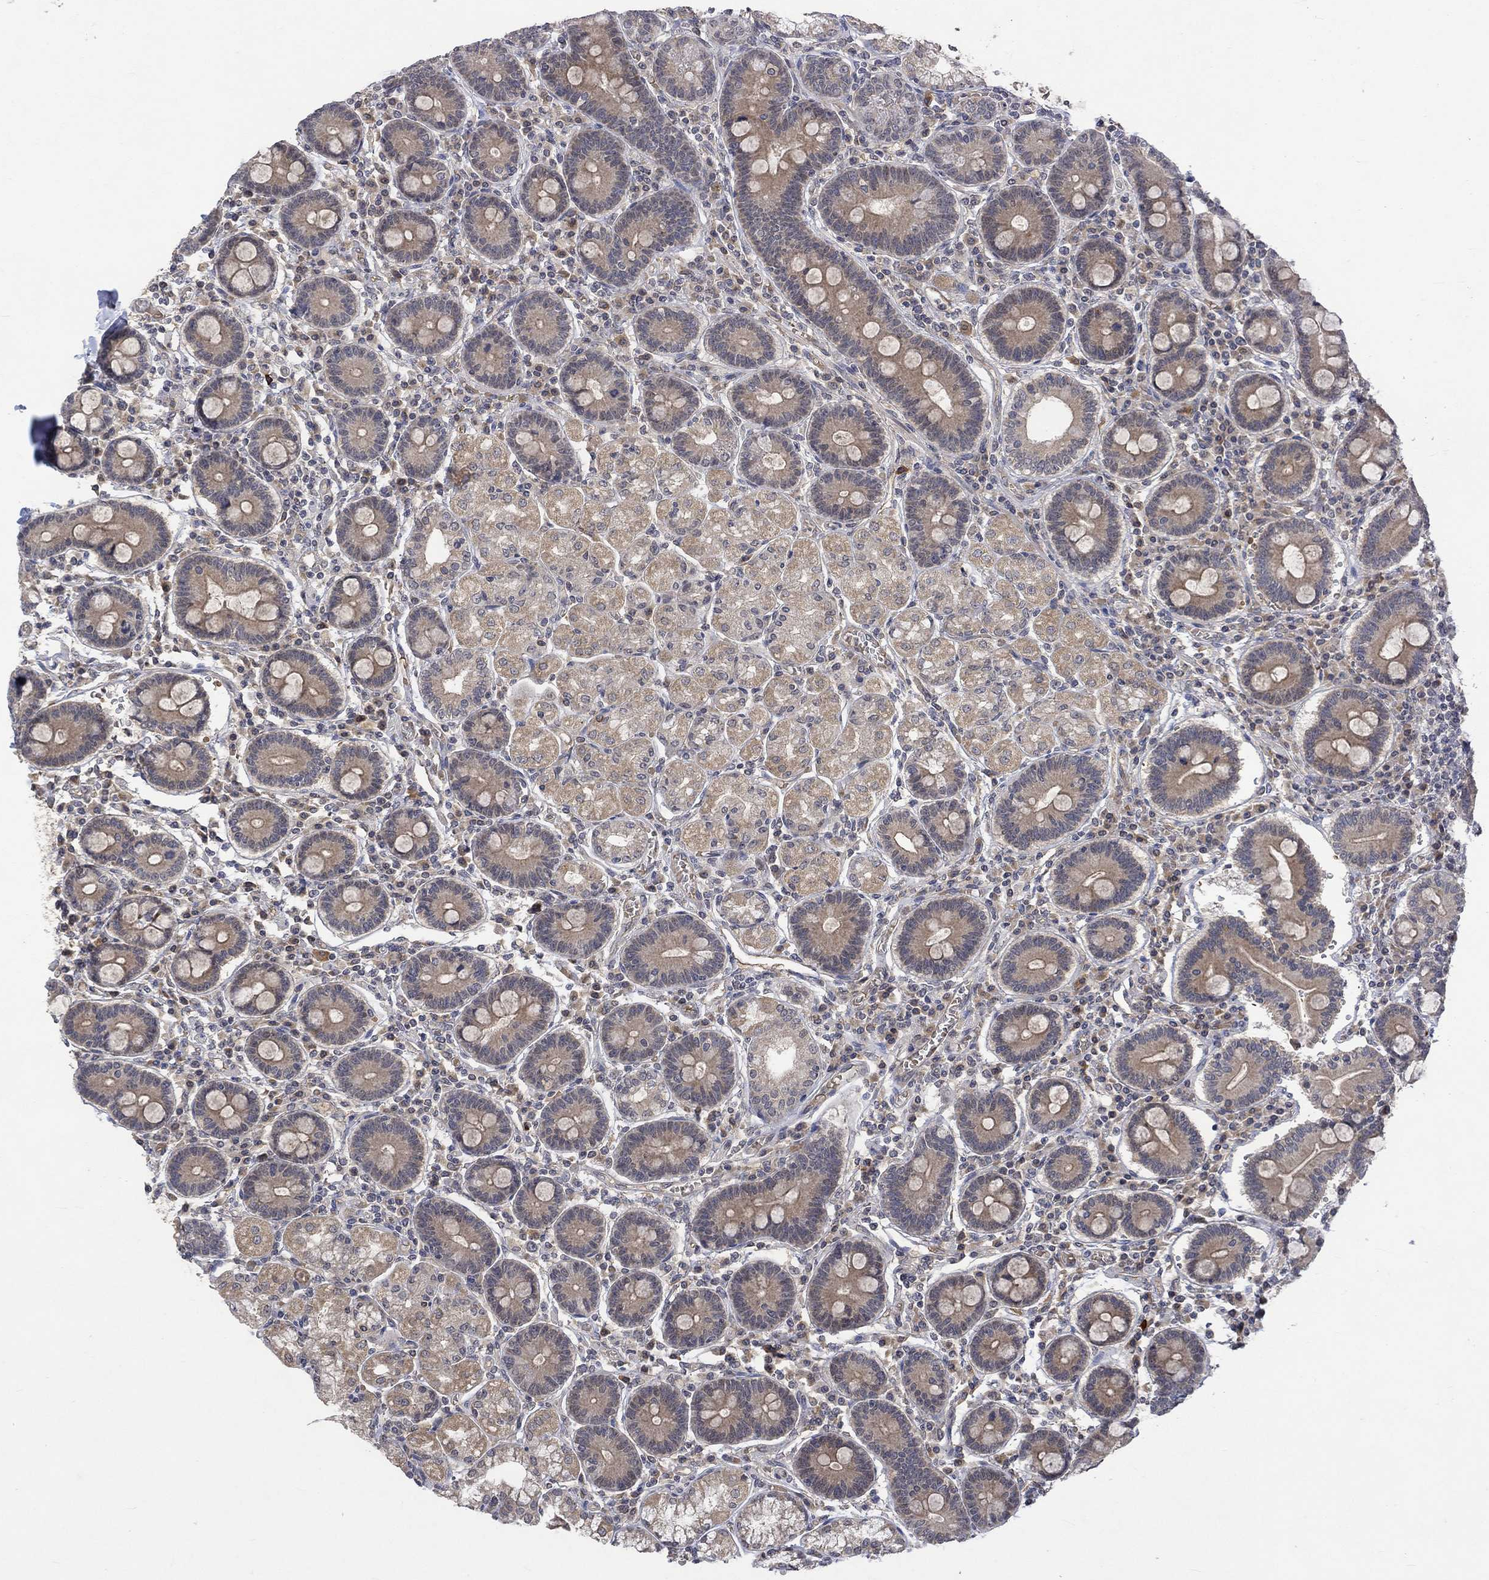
{"staining": {"intensity": "weak", "quantity": ">75%", "location": "cytoplasmic/membranous"}, "tissue": "duodenum", "cell_type": "Glandular cells", "image_type": "normal", "snomed": [{"axis": "morphology", "description": "Normal tissue, NOS"}, {"axis": "topography", "description": "Duodenum"}], "caption": "Protein expression analysis of benign duodenum demonstrates weak cytoplasmic/membranous staining in approximately >75% of glandular cells. The protein of interest is stained brown, and the nuclei are stained in blue (DAB (3,3'-diaminobenzidine) IHC with brightfield microscopy, high magnification).", "gene": "GRIN2D", "patient": {"sex": "female", "age": 62}}